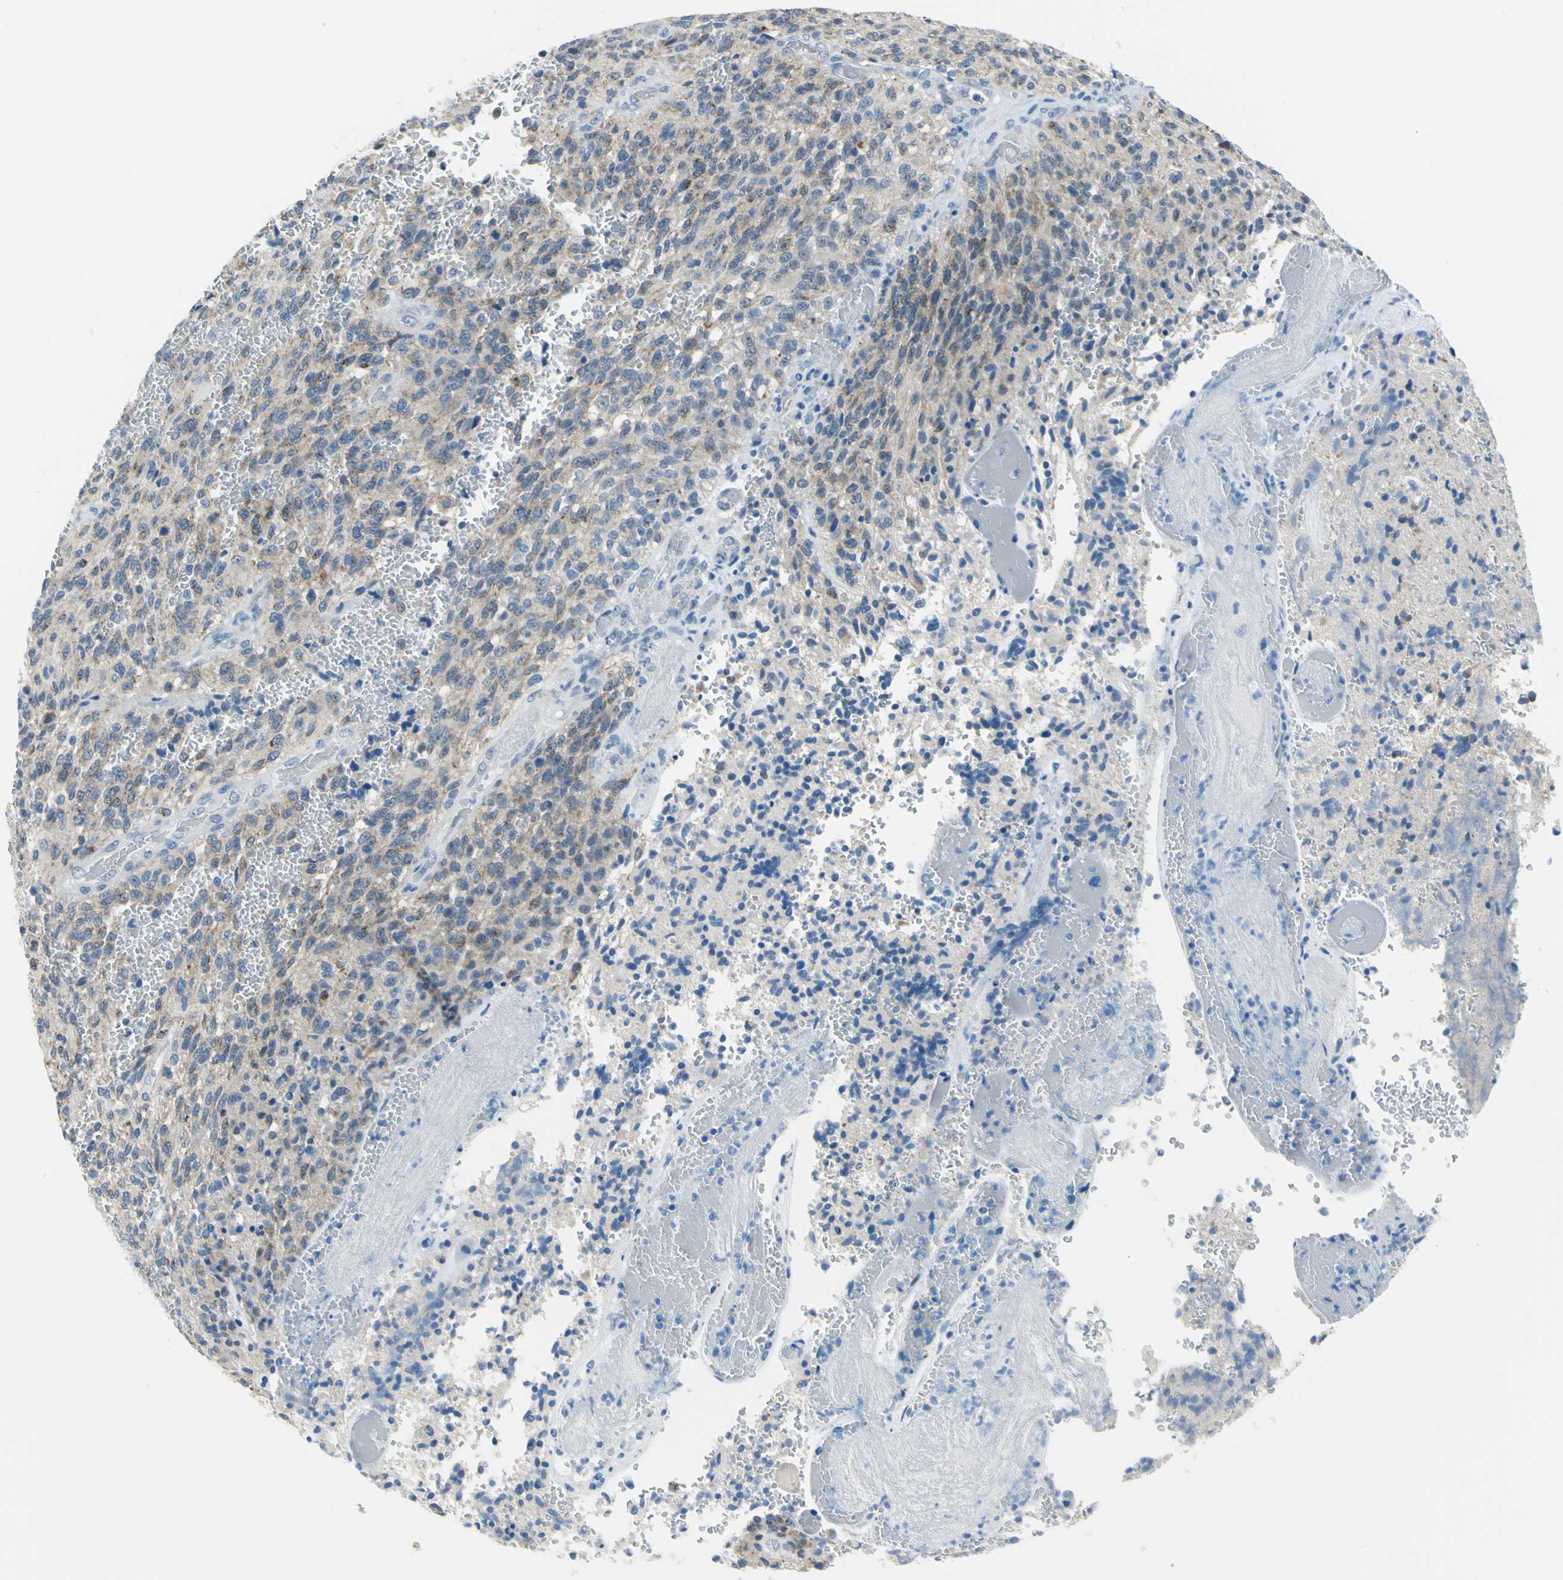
{"staining": {"intensity": "weak", "quantity": "25%-75%", "location": "cytoplasmic/membranous"}, "tissue": "glioma", "cell_type": "Tumor cells", "image_type": "cancer", "snomed": [{"axis": "morphology", "description": "Normal tissue, NOS"}, {"axis": "morphology", "description": "Glioma, malignant, High grade"}, {"axis": "topography", "description": "Cerebral cortex"}], "caption": "IHC (DAB (3,3'-diaminobenzidine)) staining of human glioma exhibits weak cytoplasmic/membranous protein staining in about 25%-75% of tumor cells.", "gene": "MUC4", "patient": {"sex": "male", "age": 56}}